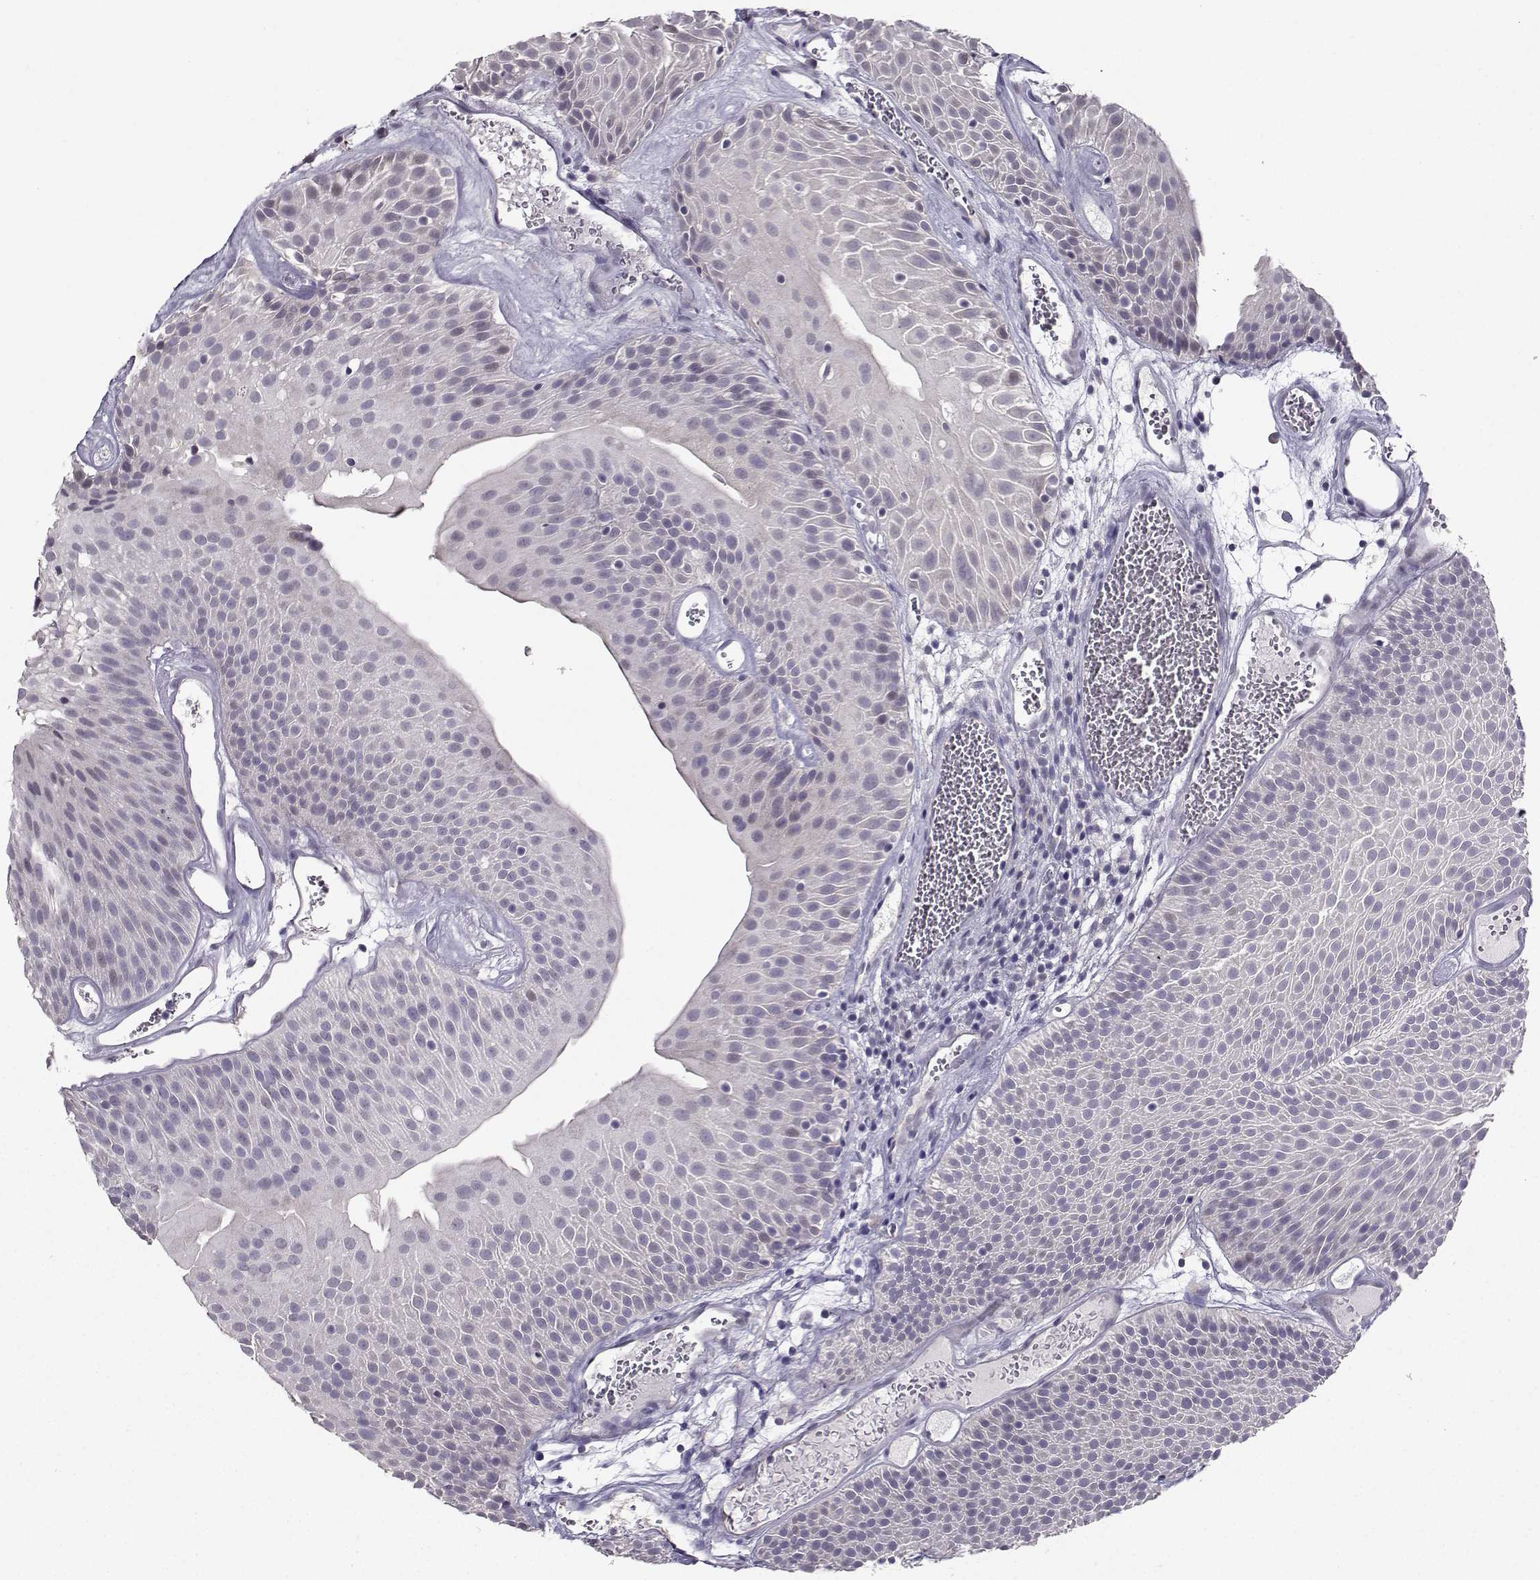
{"staining": {"intensity": "weak", "quantity": "<25%", "location": "cytoplasmic/membranous"}, "tissue": "urothelial cancer", "cell_type": "Tumor cells", "image_type": "cancer", "snomed": [{"axis": "morphology", "description": "Urothelial carcinoma, Low grade"}, {"axis": "topography", "description": "Urinary bladder"}], "caption": "Human urothelial cancer stained for a protein using immunohistochemistry (IHC) shows no staining in tumor cells.", "gene": "CARTPT", "patient": {"sex": "male", "age": 52}}